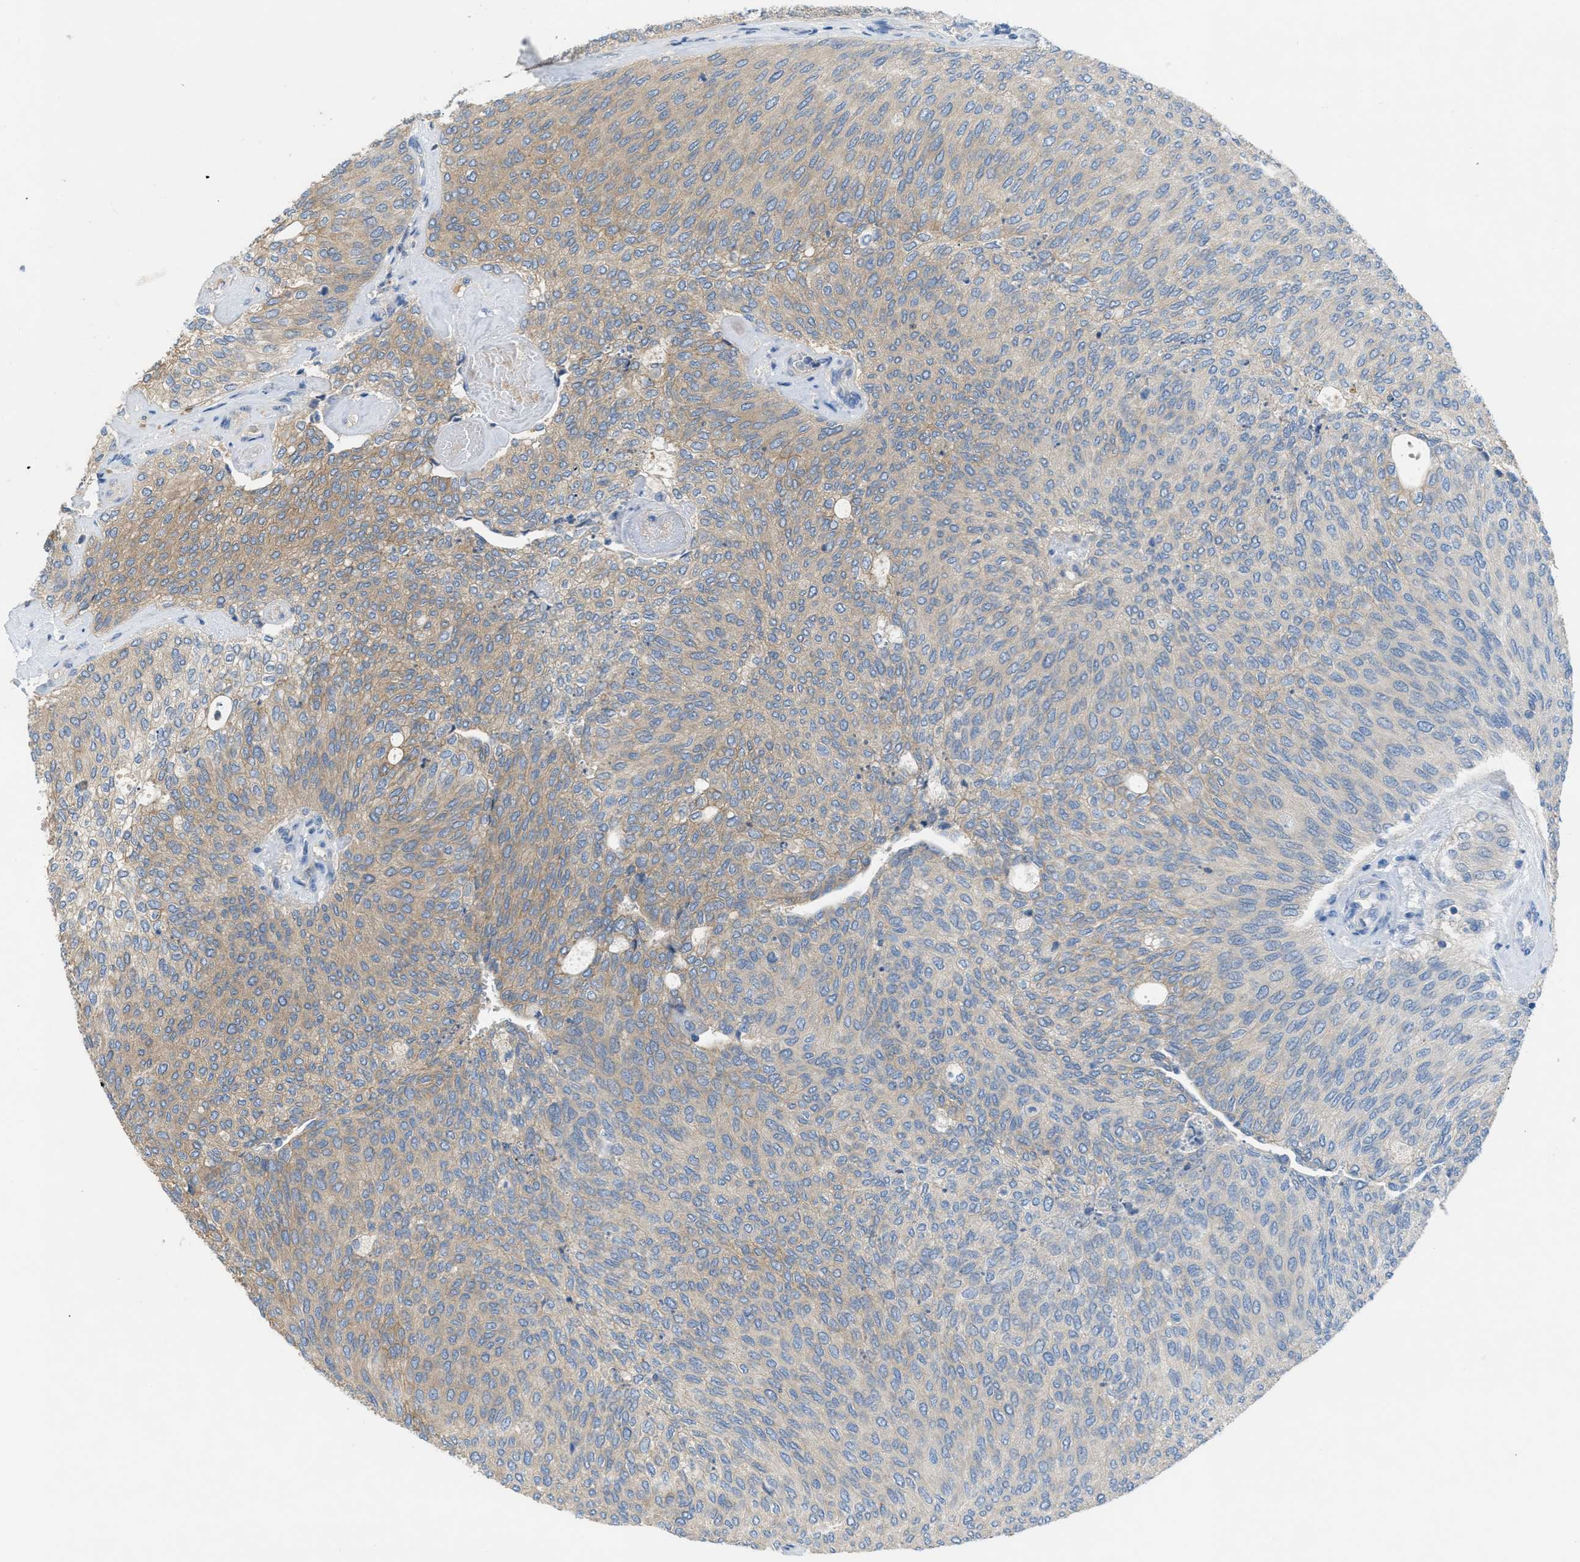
{"staining": {"intensity": "weak", "quantity": "25%-75%", "location": "cytoplasmic/membranous"}, "tissue": "urothelial cancer", "cell_type": "Tumor cells", "image_type": "cancer", "snomed": [{"axis": "morphology", "description": "Urothelial carcinoma, Low grade"}, {"axis": "topography", "description": "Urinary bladder"}], "caption": "Low-grade urothelial carcinoma stained for a protein (brown) exhibits weak cytoplasmic/membranous positive staining in approximately 25%-75% of tumor cells.", "gene": "UBA5", "patient": {"sex": "female", "age": 79}}